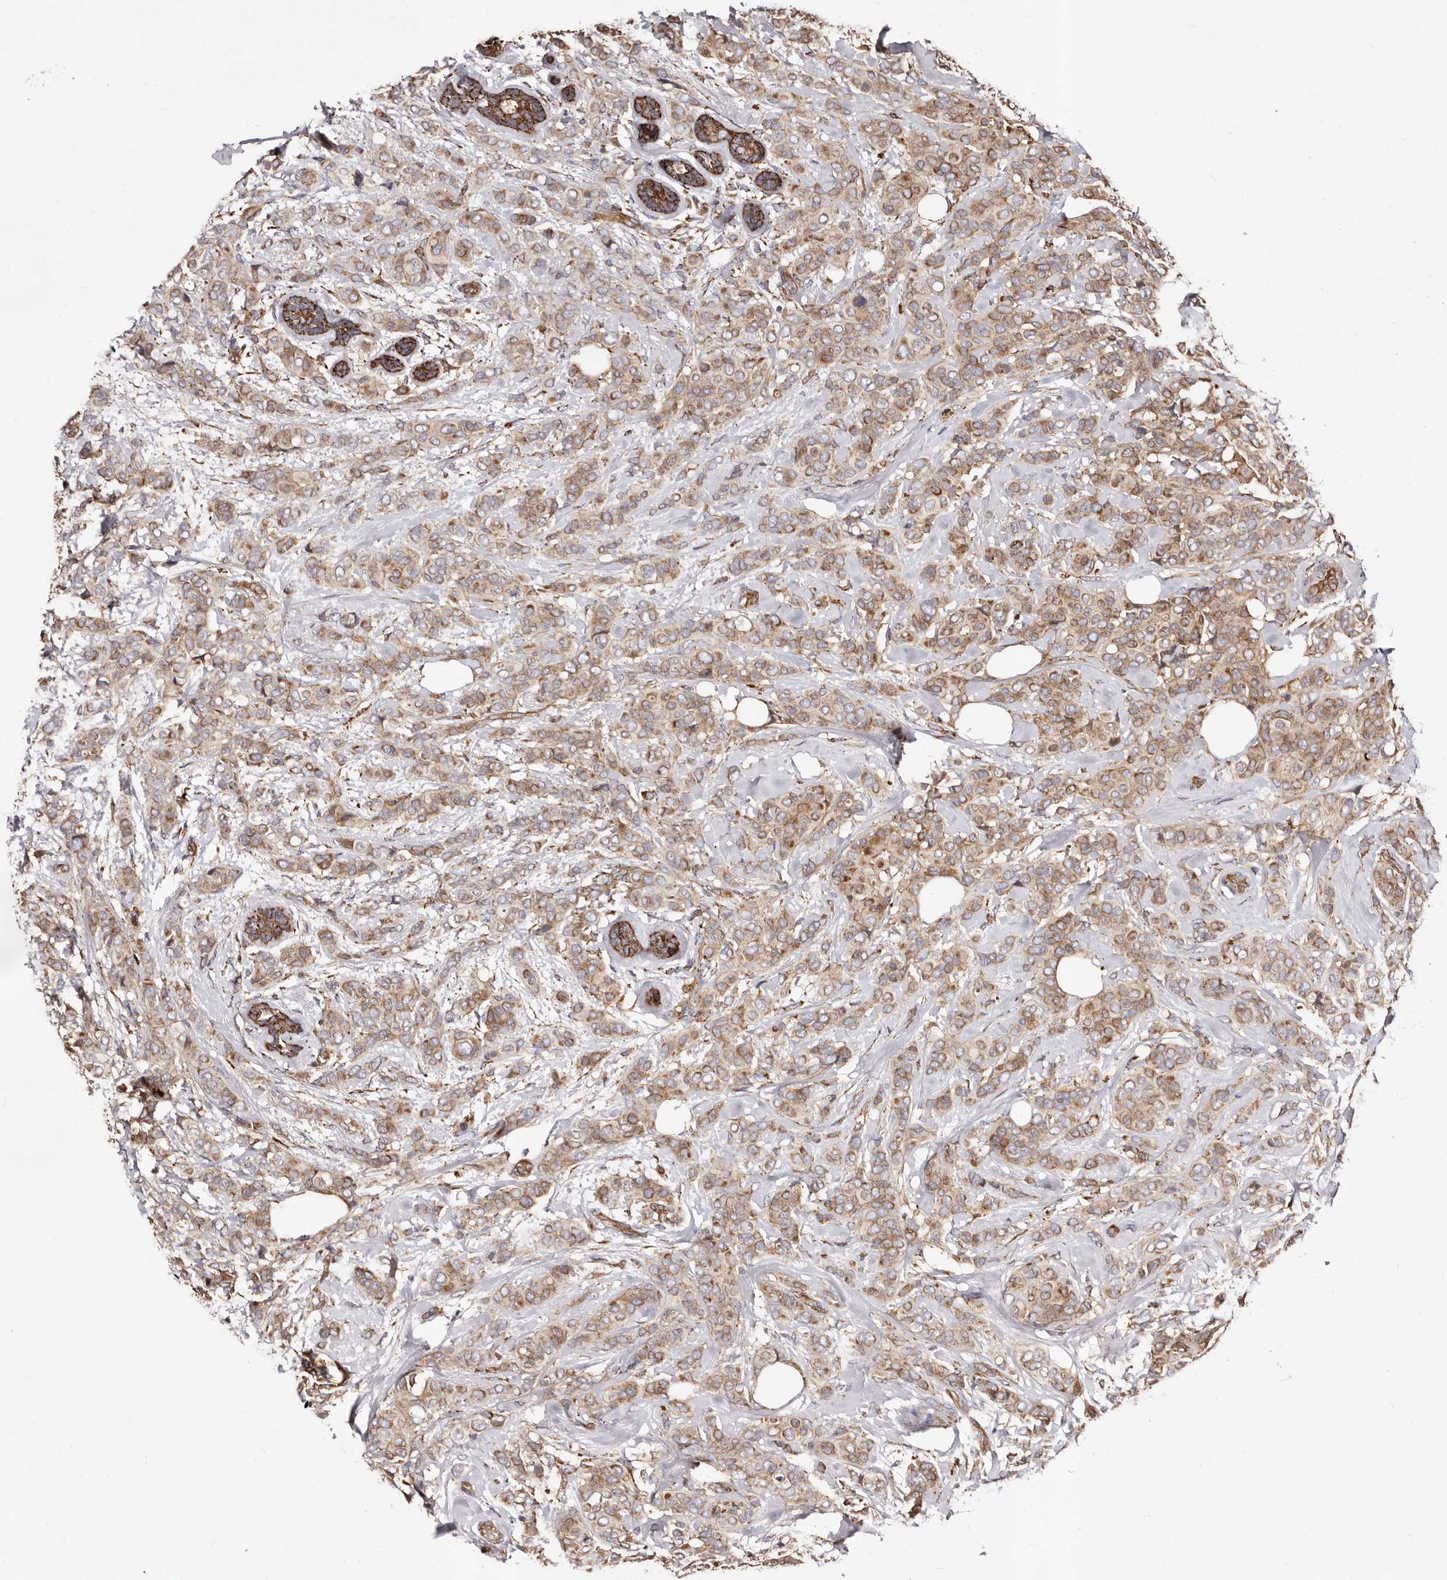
{"staining": {"intensity": "moderate", "quantity": ">75%", "location": "cytoplasmic/membranous"}, "tissue": "breast cancer", "cell_type": "Tumor cells", "image_type": "cancer", "snomed": [{"axis": "morphology", "description": "Lobular carcinoma"}, {"axis": "topography", "description": "Breast"}], "caption": "This photomicrograph reveals breast cancer (lobular carcinoma) stained with immunohistochemistry (IHC) to label a protein in brown. The cytoplasmic/membranous of tumor cells show moderate positivity for the protein. Nuclei are counter-stained blue.", "gene": "LUZP1", "patient": {"sex": "female", "age": 51}}